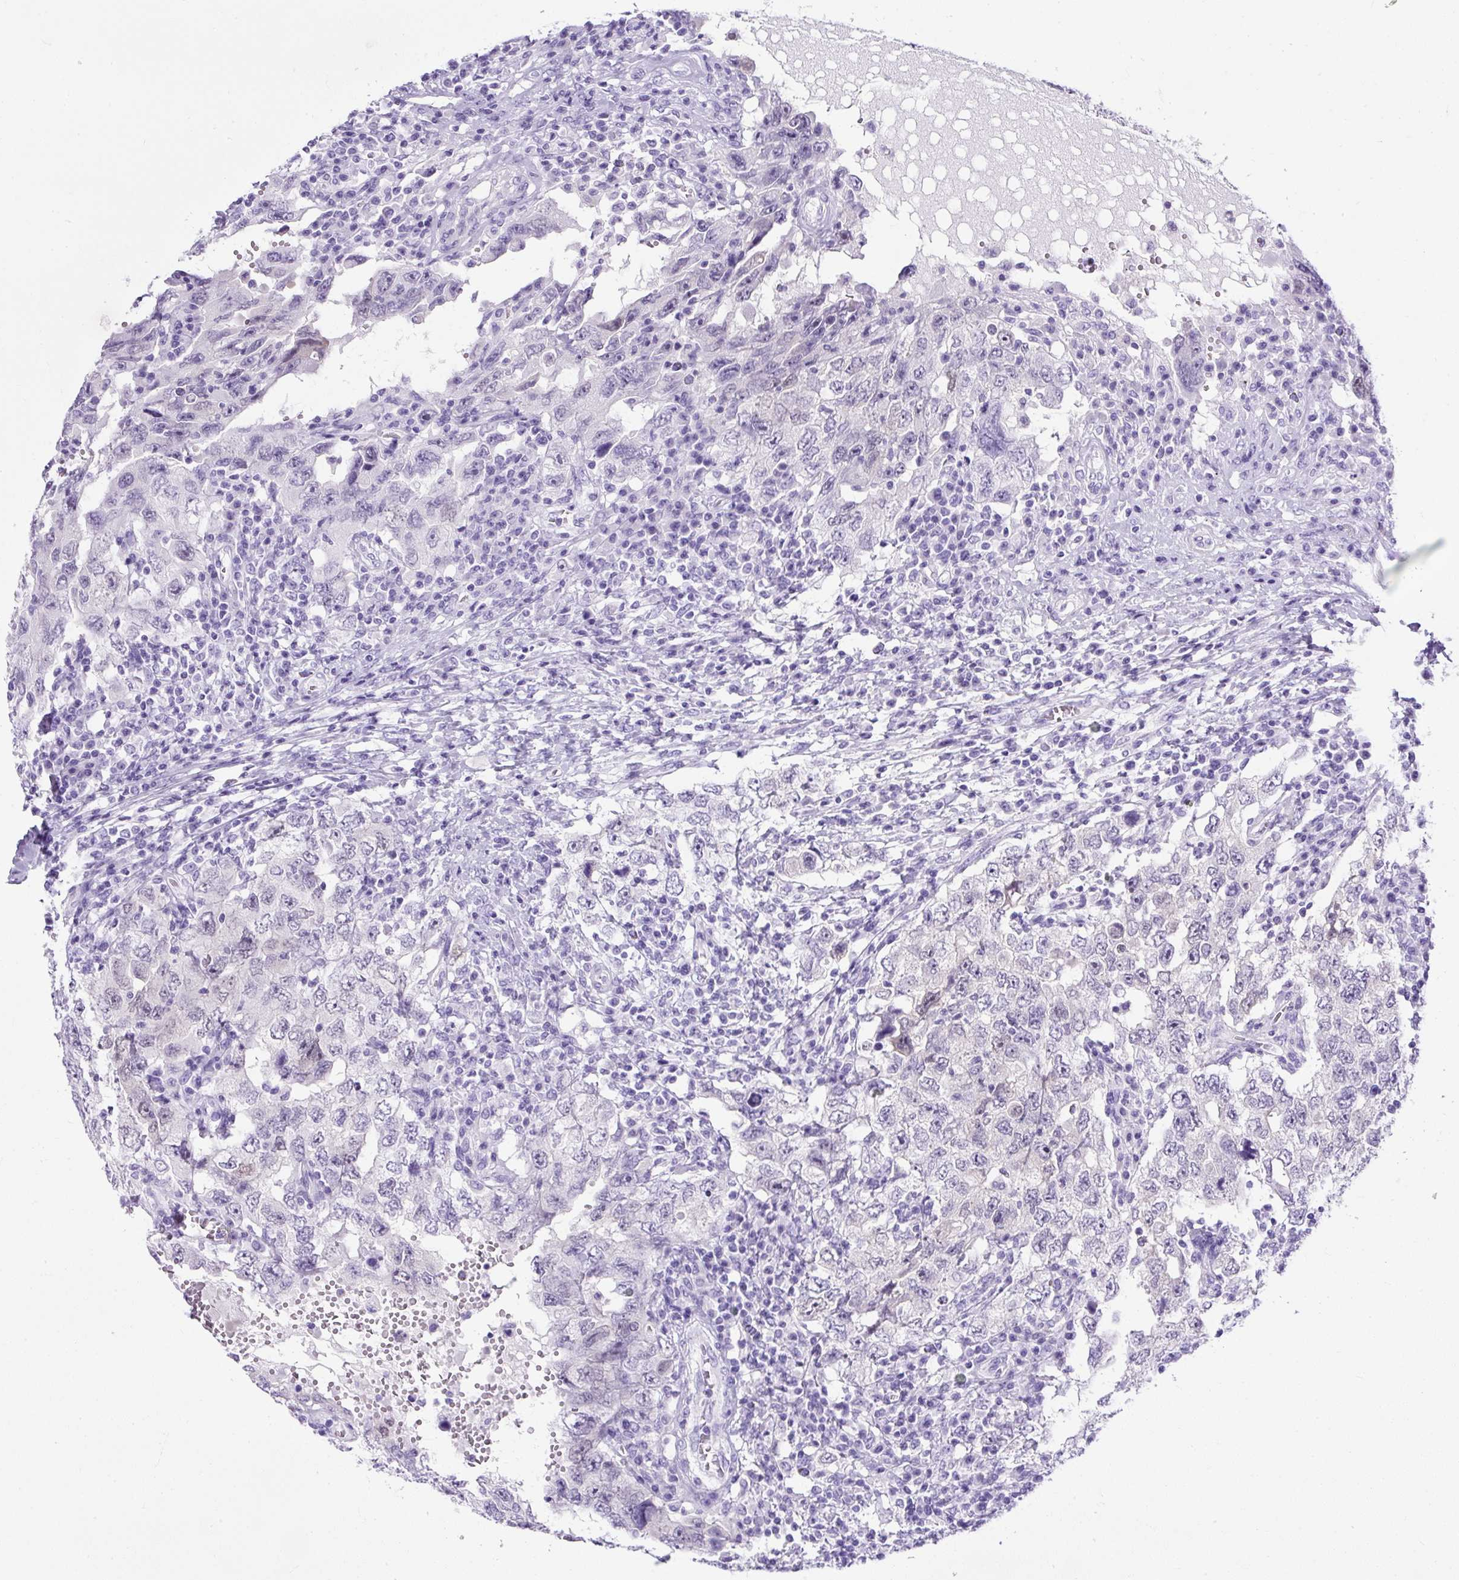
{"staining": {"intensity": "negative", "quantity": "none", "location": "none"}, "tissue": "testis cancer", "cell_type": "Tumor cells", "image_type": "cancer", "snomed": [{"axis": "morphology", "description": "Carcinoma, Embryonal, NOS"}, {"axis": "topography", "description": "Testis"}], "caption": "Immunohistochemical staining of human testis embryonal carcinoma displays no significant staining in tumor cells. (DAB (3,3'-diaminobenzidine) immunohistochemistry, high magnification).", "gene": "UPP1", "patient": {"sex": "male", "age": 26}}